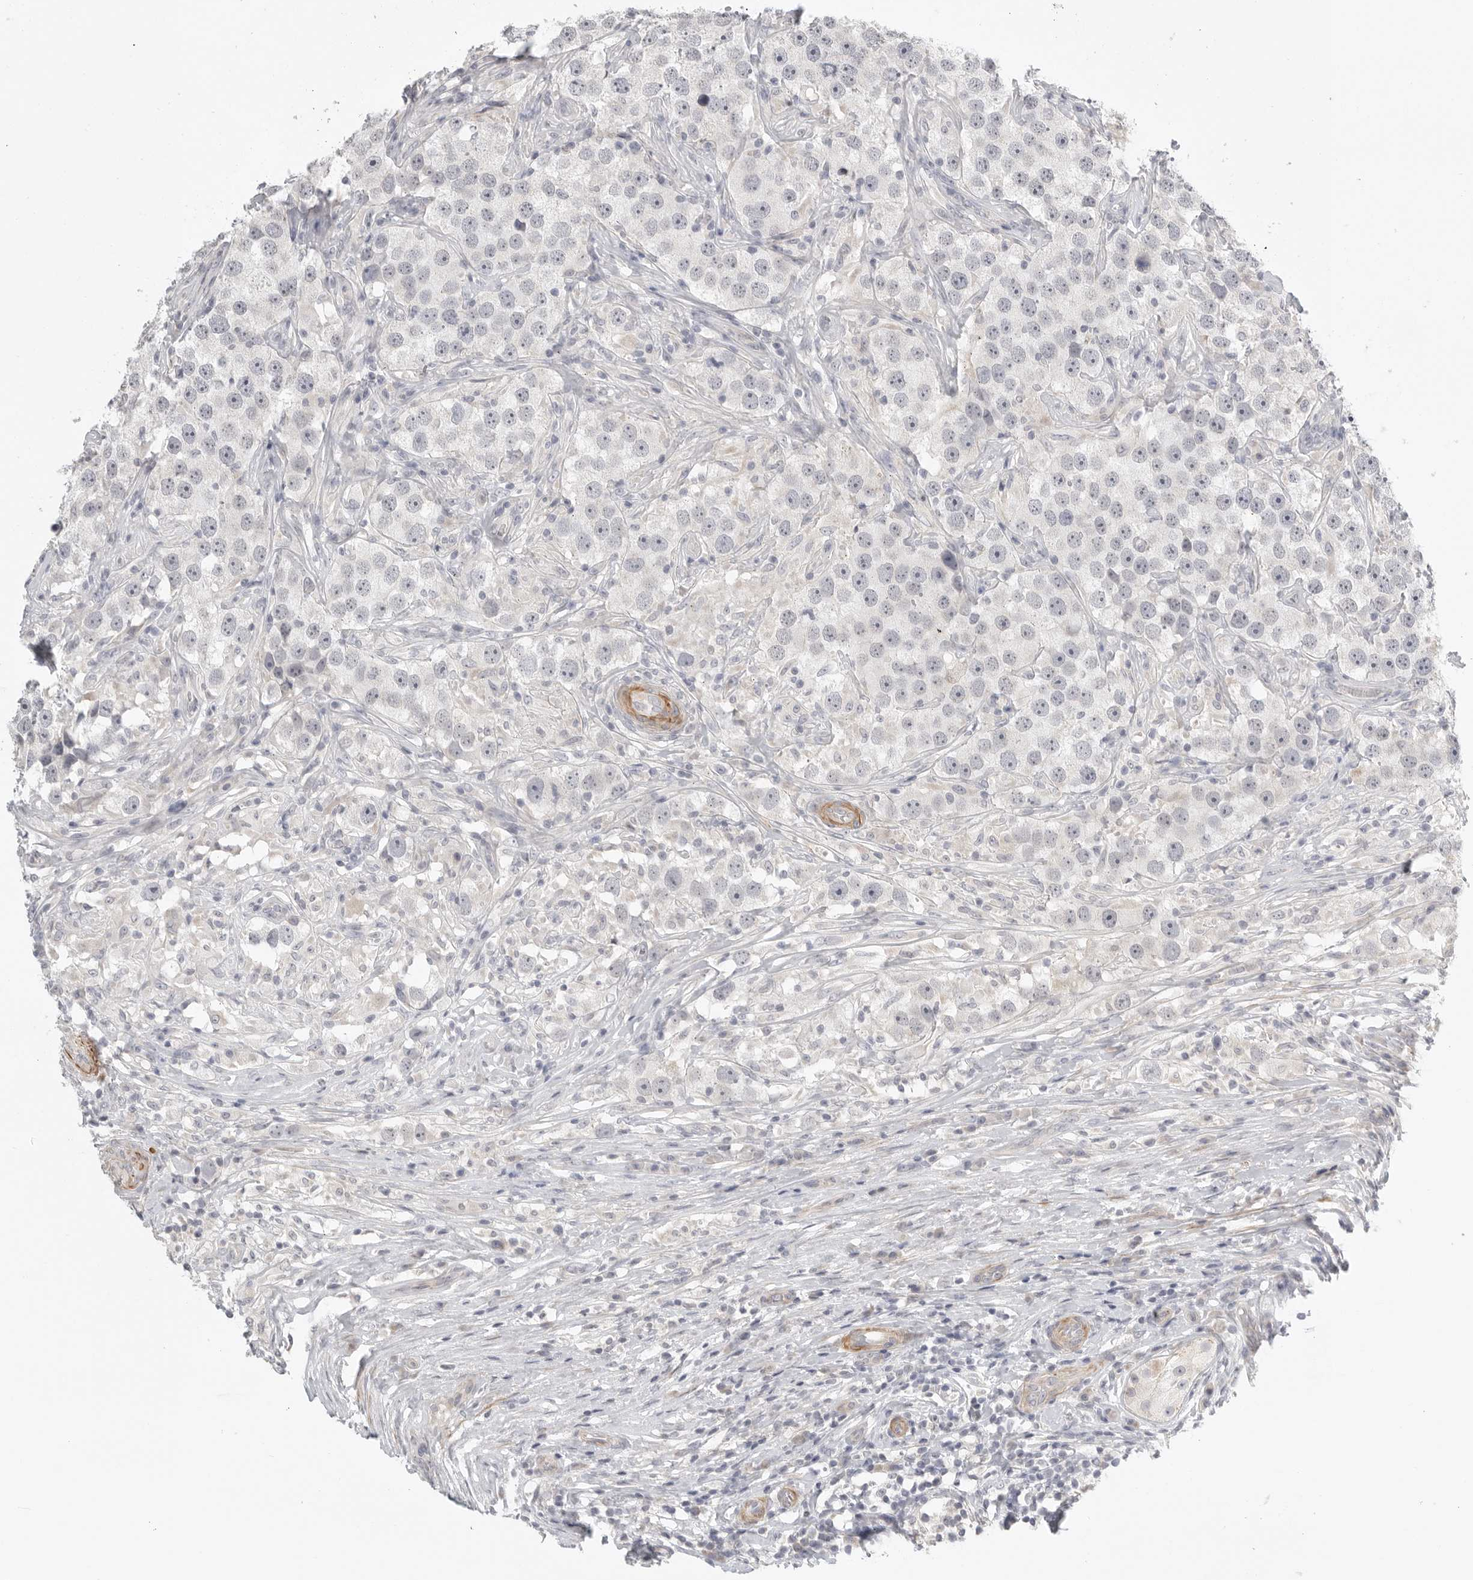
{"staining": {"intensity": "negative", "quantity": "none", "location": "none"}, "tissue": "testis cancer", "cell_type": "Tumor cells", "image_type": "cancer", "snomed": [{"axis": "morphology", "description": "Seminoma, NOS"}, {"axis": "topography", "description": "Testis"}], "caption": "Immunohistochemistry image of neoplastic tissue: testis cancer (seminoma) stained with DAB (3,3'-diaminobenzidine) reveals no significant protein expression in tumor cells.", "gene": "STAB2", "patient": {"sex": "male", "age": 49}}